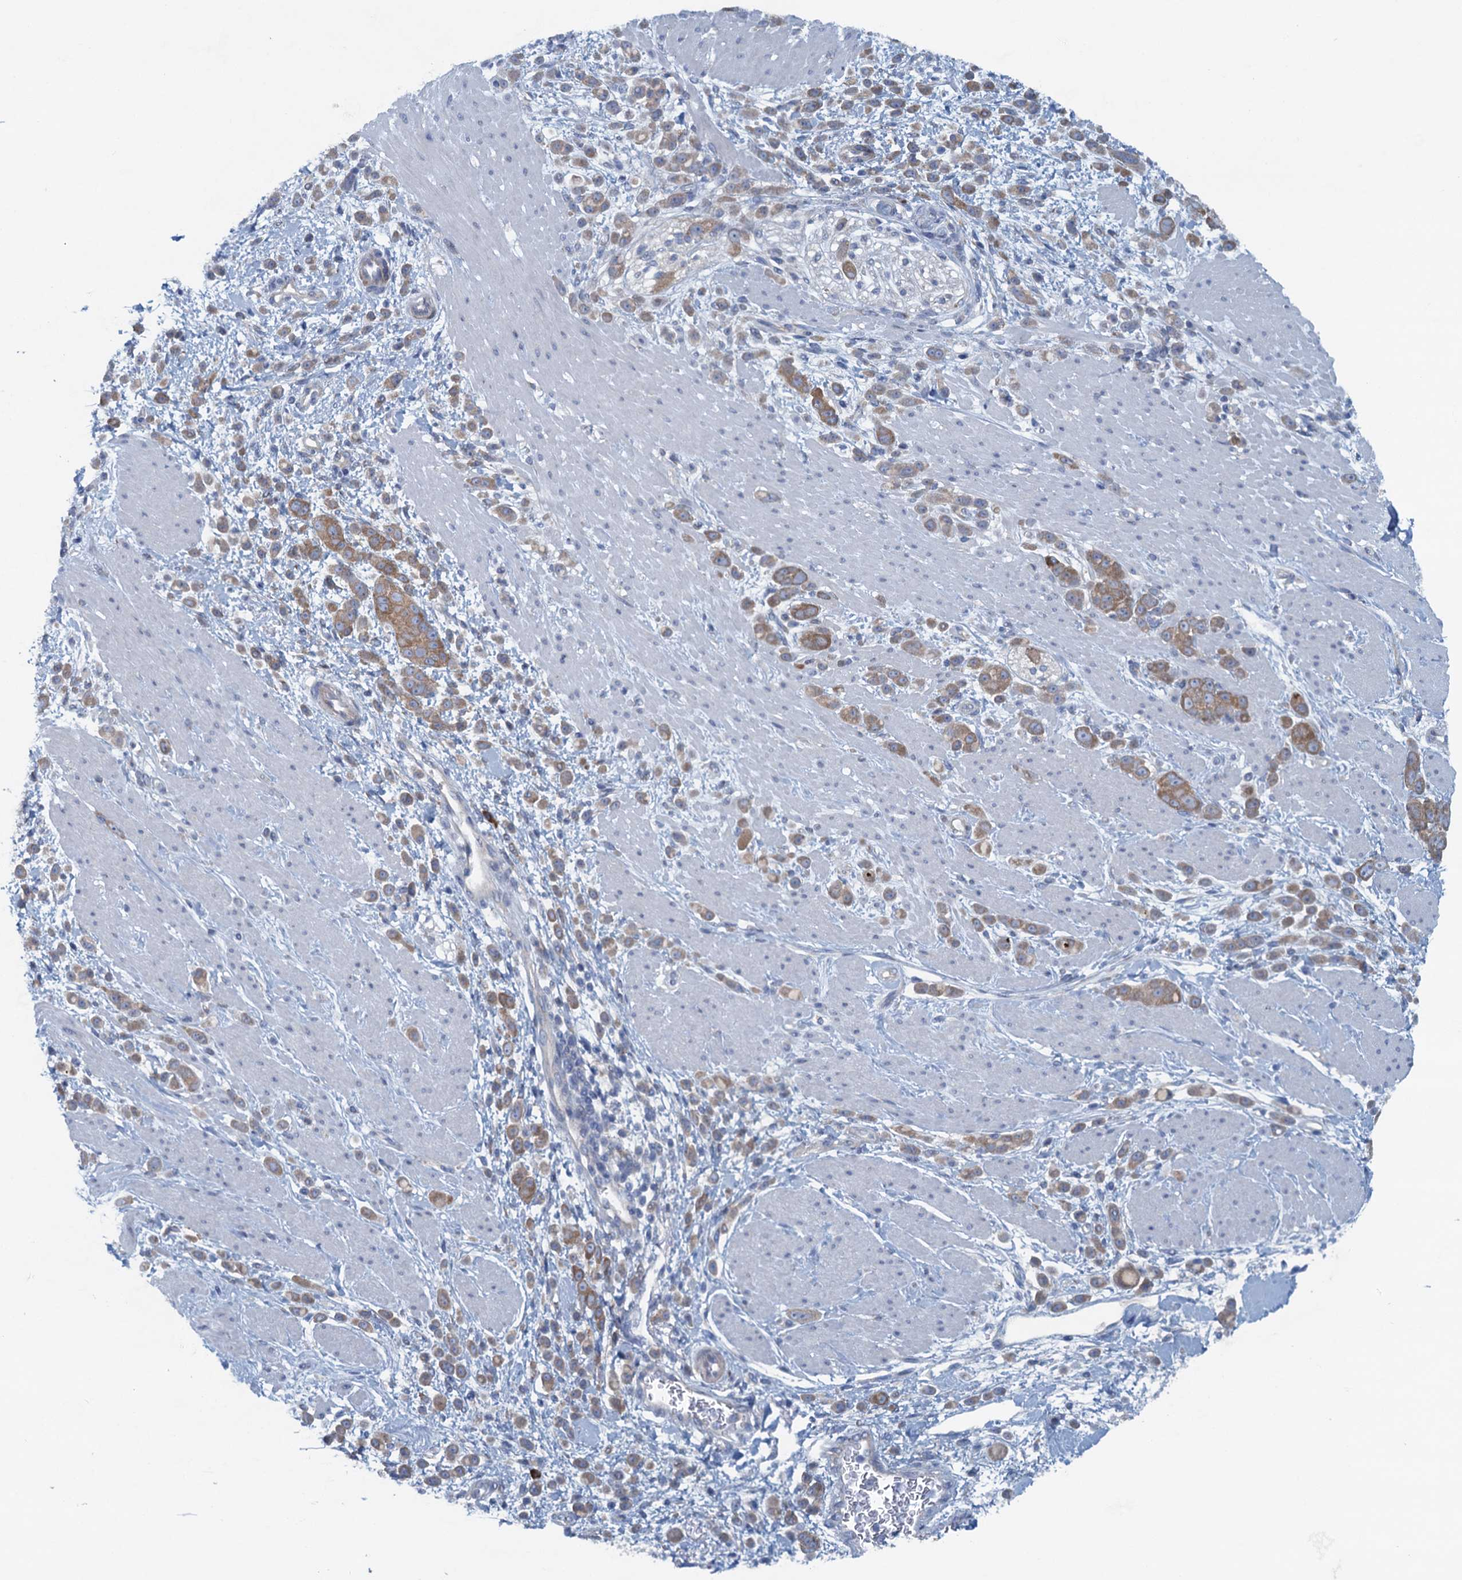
{"staining": {"intensity": "moderate", "quantity": ">75%", "location": "cytoplasmic/membranous"}, "tissue": "pancreatic cancer", "cell_type": "Tumor cells", "image_type": "cancer", "snomed": [{"axis": "morphology", "description": "Normal tissue, NOS"}, {"axis": "morphology", "description": "Adenocarcinoma, NOS"}, {"axis": "topography", "description": "Pancreas"}], "caption": "Approximately >75% of tumor cells in adenocarcinoma (pancreatic) display moderate cytoplasmic/membranous protein positivity as visualized by brown immunohistochemical staining.", "gene": "MYDGF", "patient": {"sex": "female", "age": 64}}